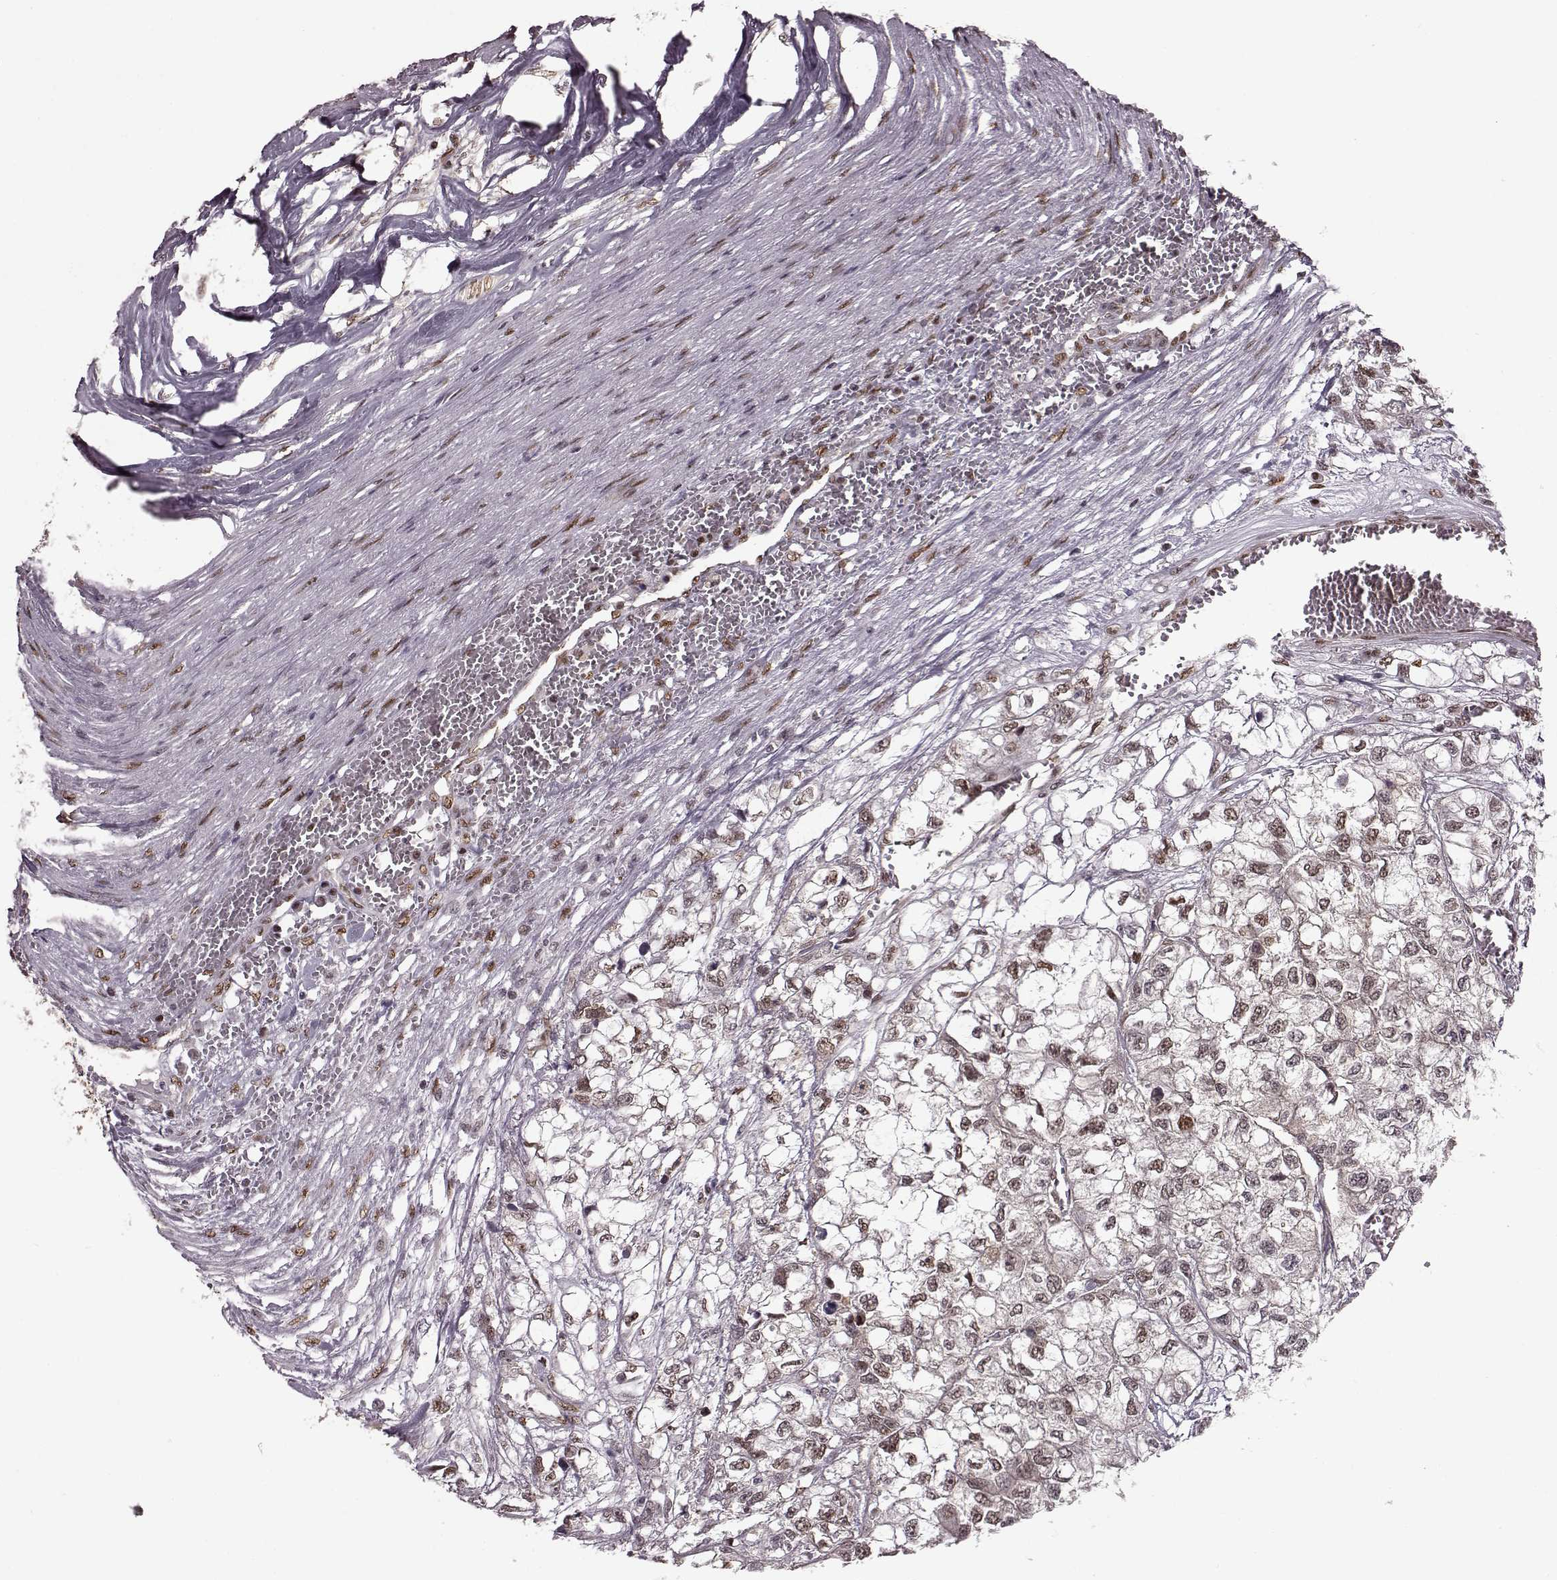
{"staining": {"intensity": "weak", "quantity": ">75%", "location": "nuclear"}, "tissue": "renal cancer", "cell_type": "Tumor cells", "image_type": "cancer", "snomed": [{"axis": "morphology", "description": "Adenocarcinoma, NOS"}, {"axis": "topography", "description": "Kidney"}], "caption": "Human renal adenocarcinoma stained with a protein marker shows weak staining in tumor cells.", "gene": "FTO", "patient": {"sex": "male", "age": 56}}